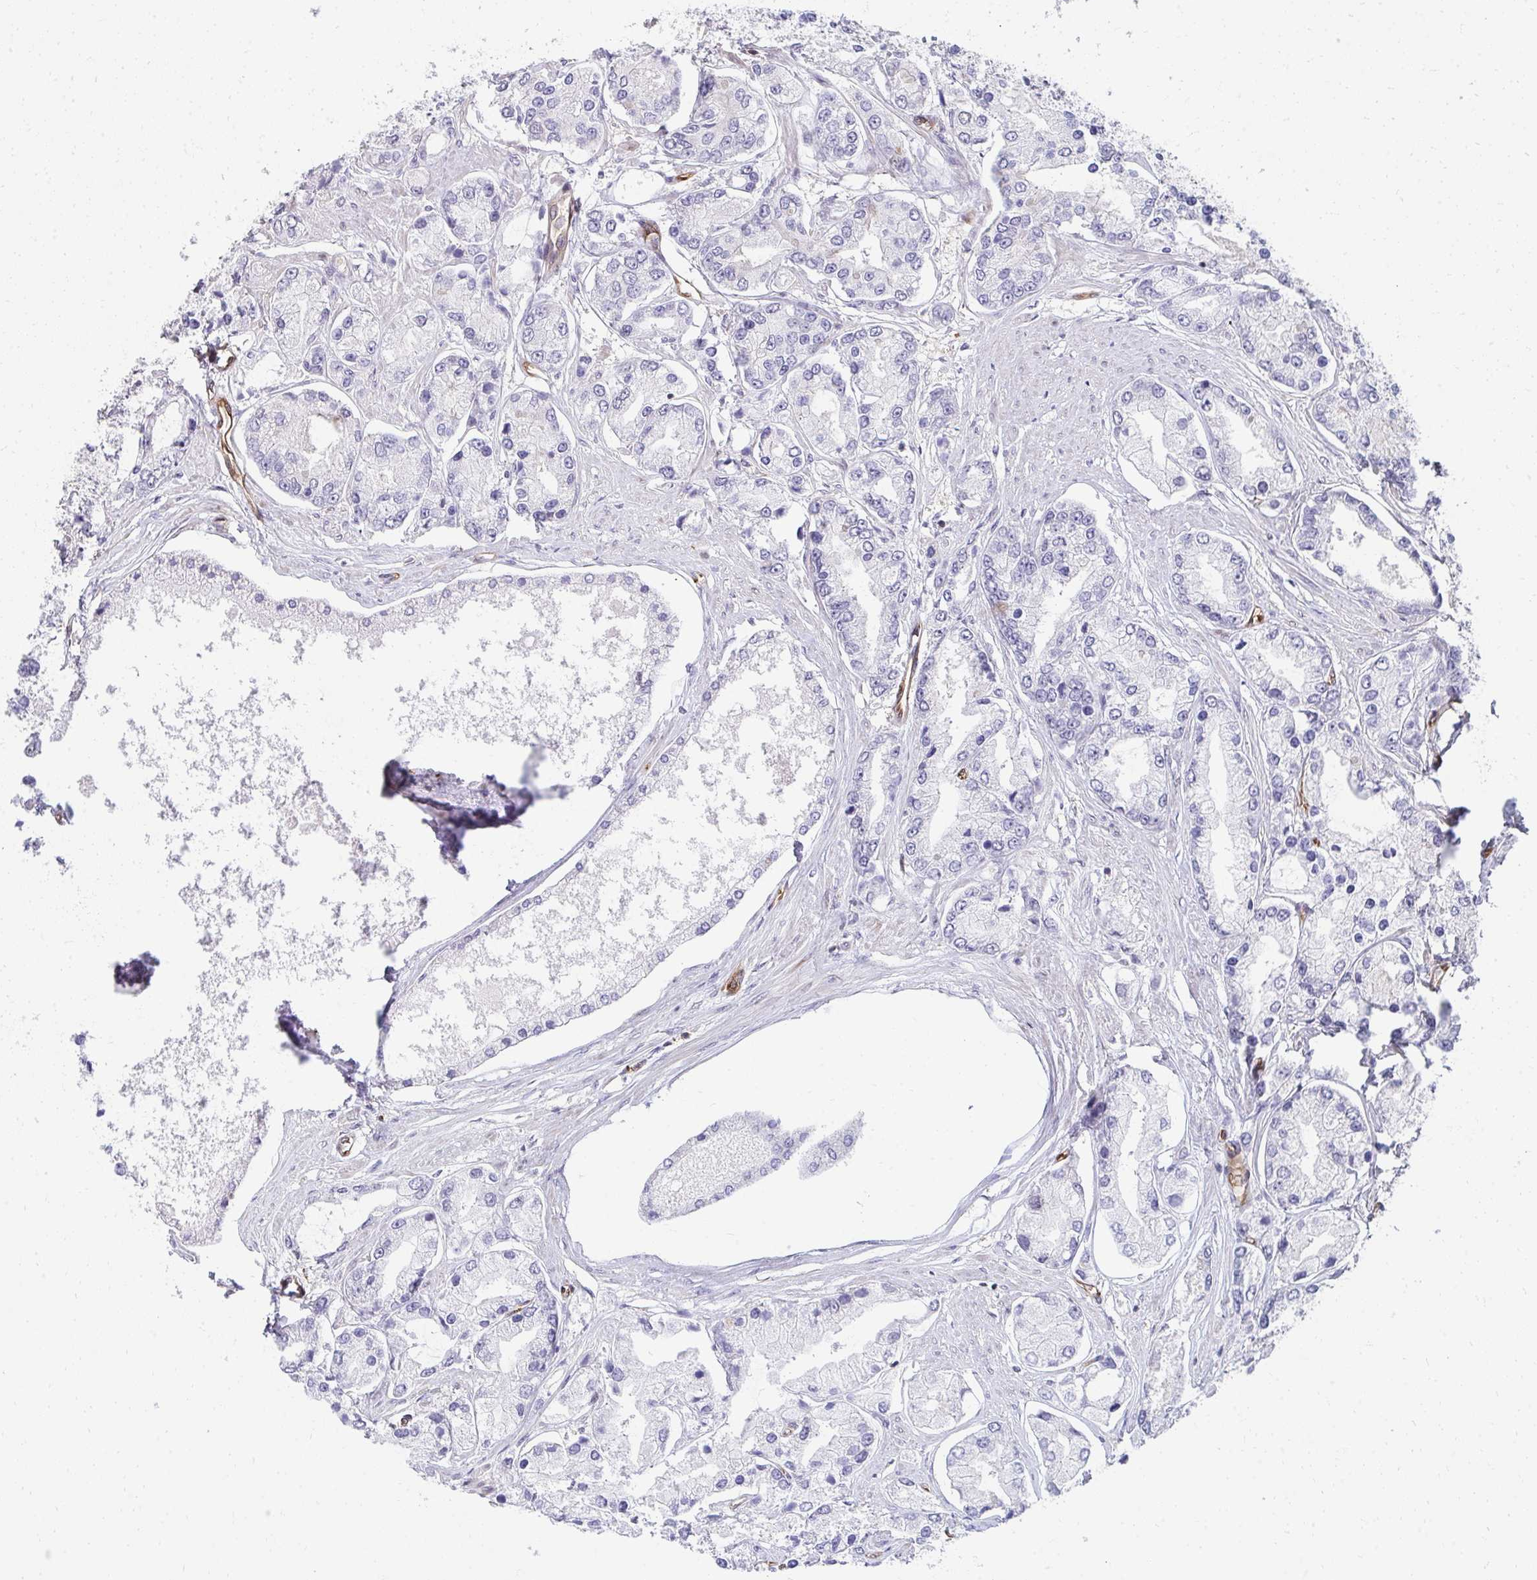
{"staining": {"intensity": "negative", "quantity": "none", "location": "none"}, "tissue": "prostate cancer", "cell_type": "Tumor cells", "image_type": "cancer", "snomed": [{"axis": "morphology", "description": "Adenocarcinoma, High grade"}, {"axis": "topography", "description": "Prostate"}], "caption": "An image of adenocarcinoma (high-grade) (prostate) stained for a protein exhibits no brown staining in tumor cells.", "gene": "FOXN3", "patient": {"sex": "male", "age": 66}}